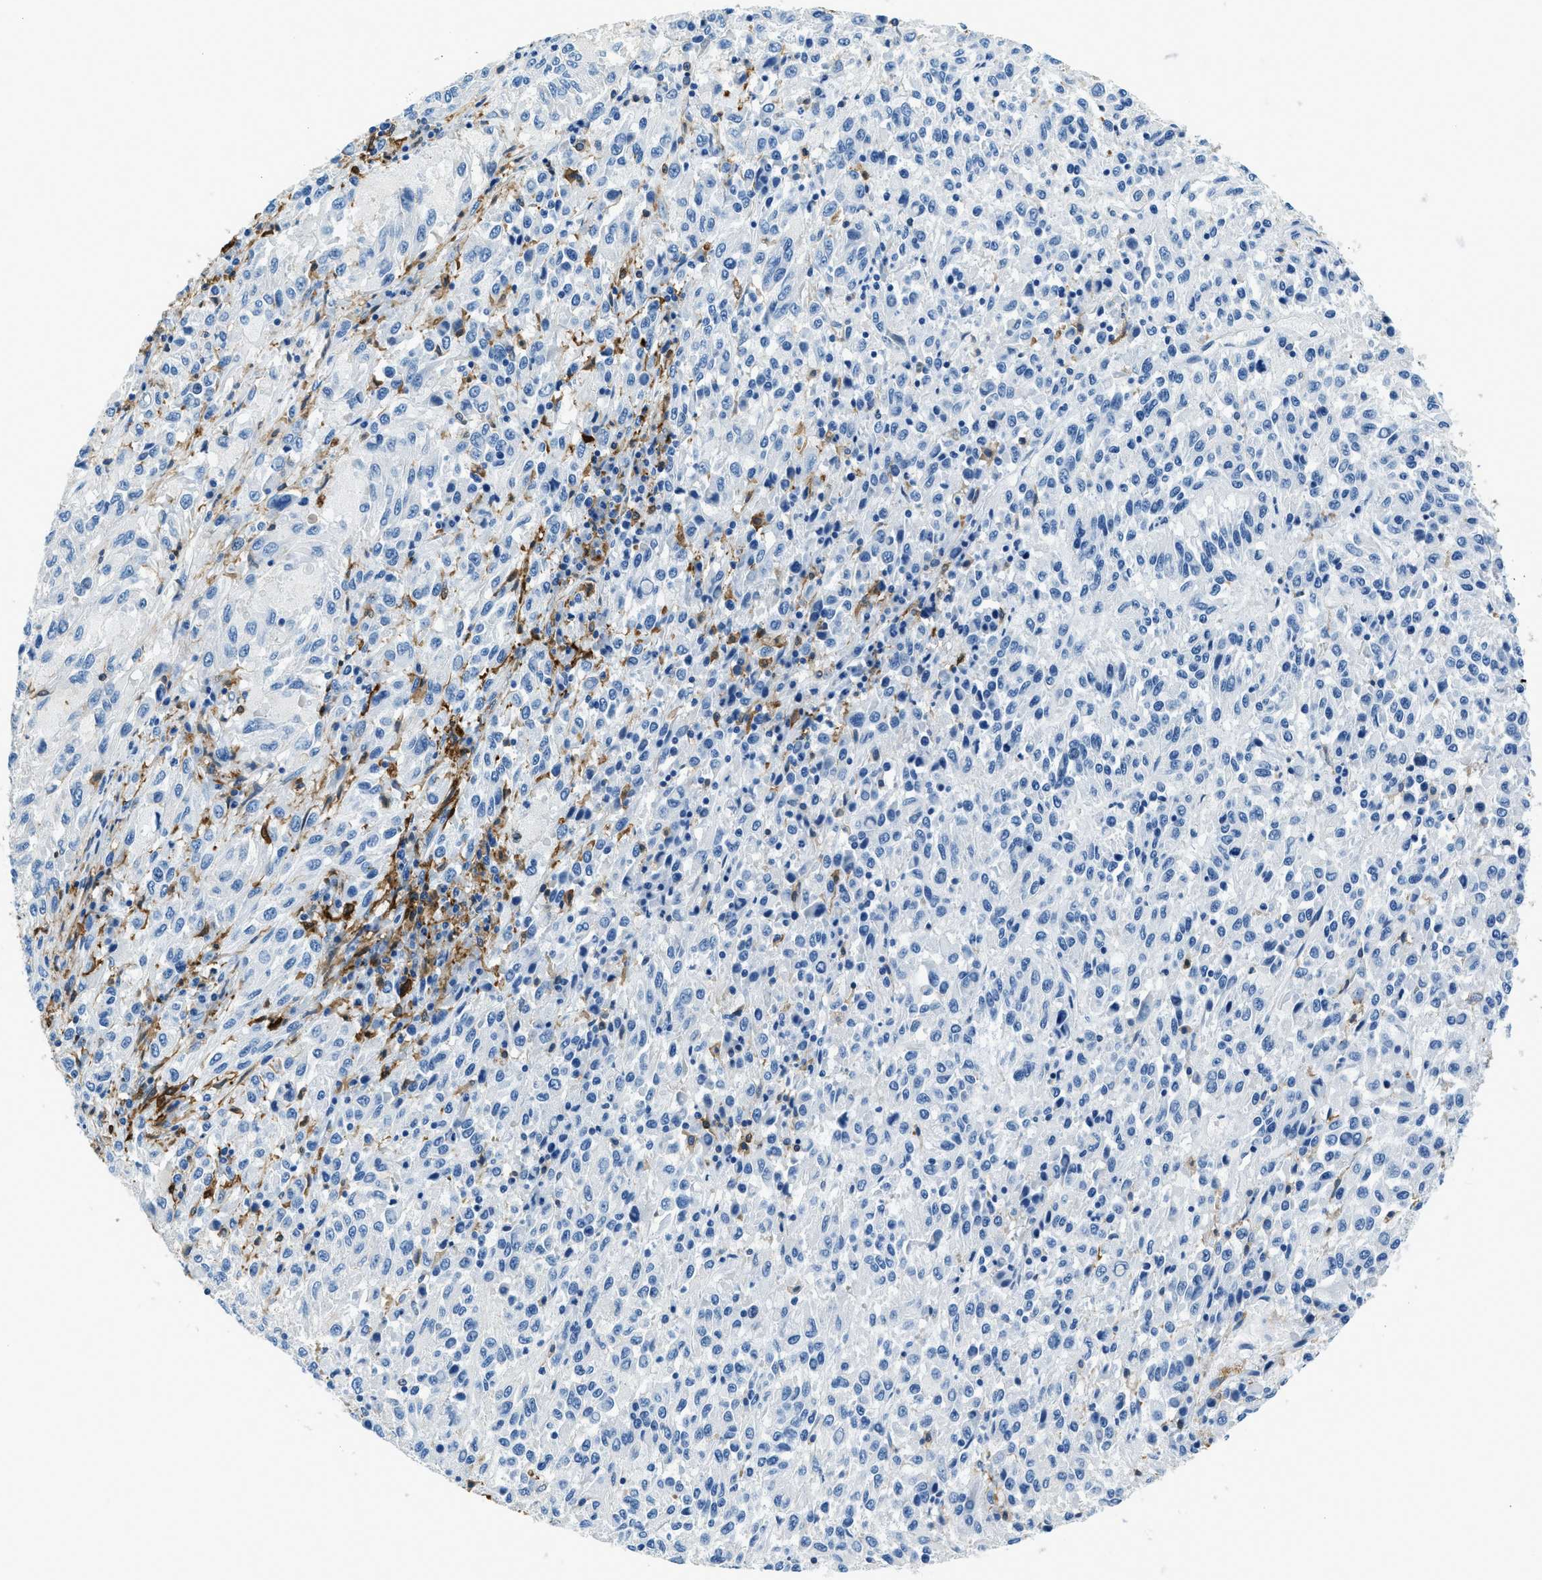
{"staining": {"intensity": "negative", "quantity": "none", "location": "none"}, "tissue": "melanoma", "cell_type": "Tumor cells", "image_type": "cancer", "snomed": [{"axis": "morphology", "description": "Malignant melanoma, Metastatic site"}, {"axis": "topography", "description": "Lung"}], "caption": "Immunohistochemical staining of melanoma demonstrates no significant staining in tumor cells. Nuclei are stained in blue.", "gene": "CAPG", "patient": {"sex": "male", "age": 64}}